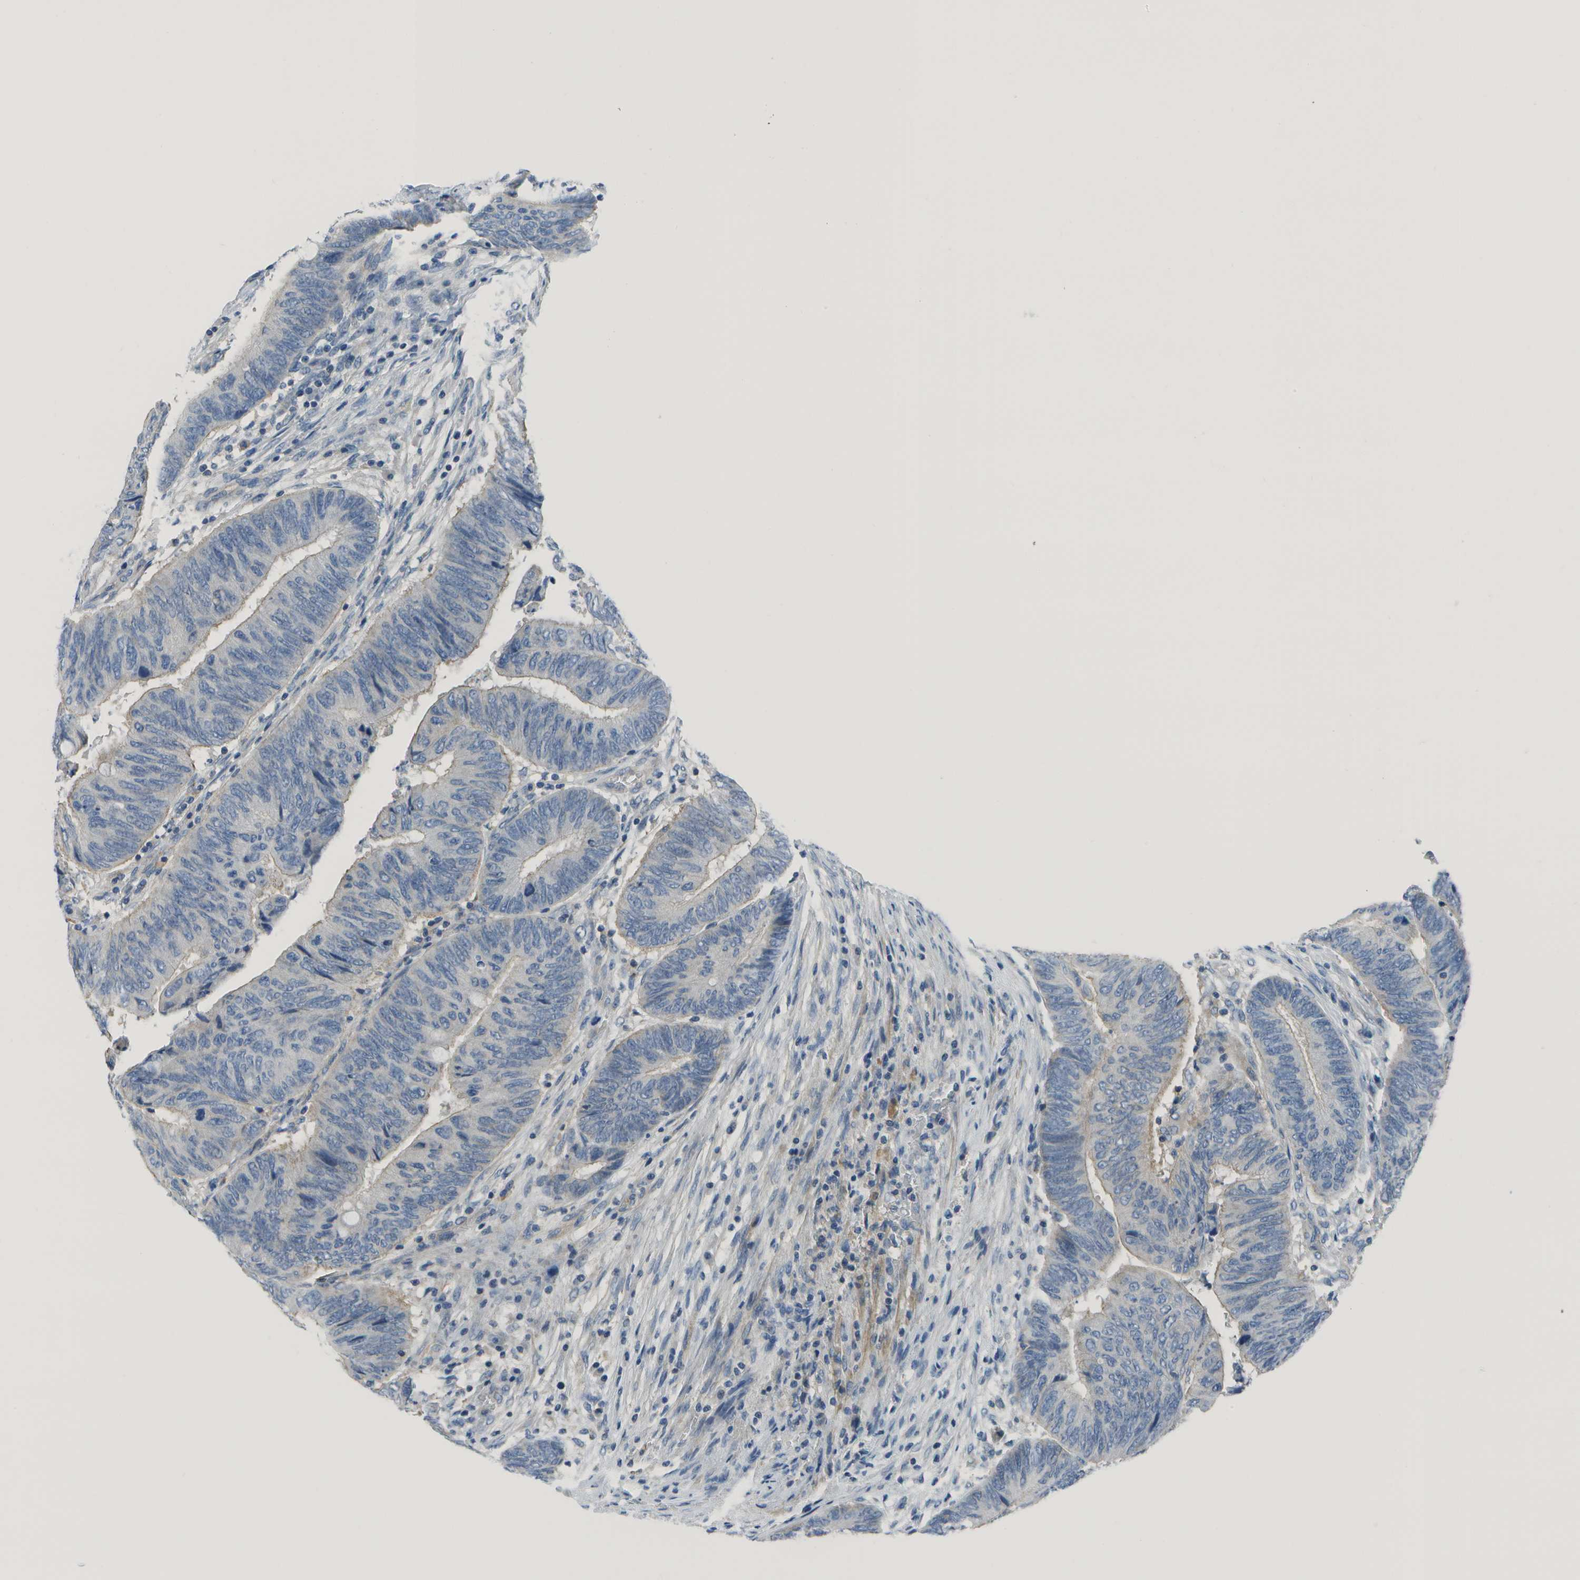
{"staining": {"intensity": "negative", "quantity": "none", "location": "none"}, "tissue": "colorectal cancer", "cell_type": "Tumor cells", "image_type": "cancer", "snomed": [{"axis": "morphology", "description": "Normal tissue, NOS"}, {"axis": "morphology", "description": "Adenocarcinoma, NOS"}, {"axis": "topography", "description": "Rectum"}, {"axis": "topography", "description": "Peripheral nerve tissue"}], "caption": "High power microscopy image of an immunohistochemistry (IHC) micrograph of colorectal adenocarcinoma, revealing no significant expression in tumor cells.", "gene": "DCT", "patient": {"sex": "male", "age": 92}}